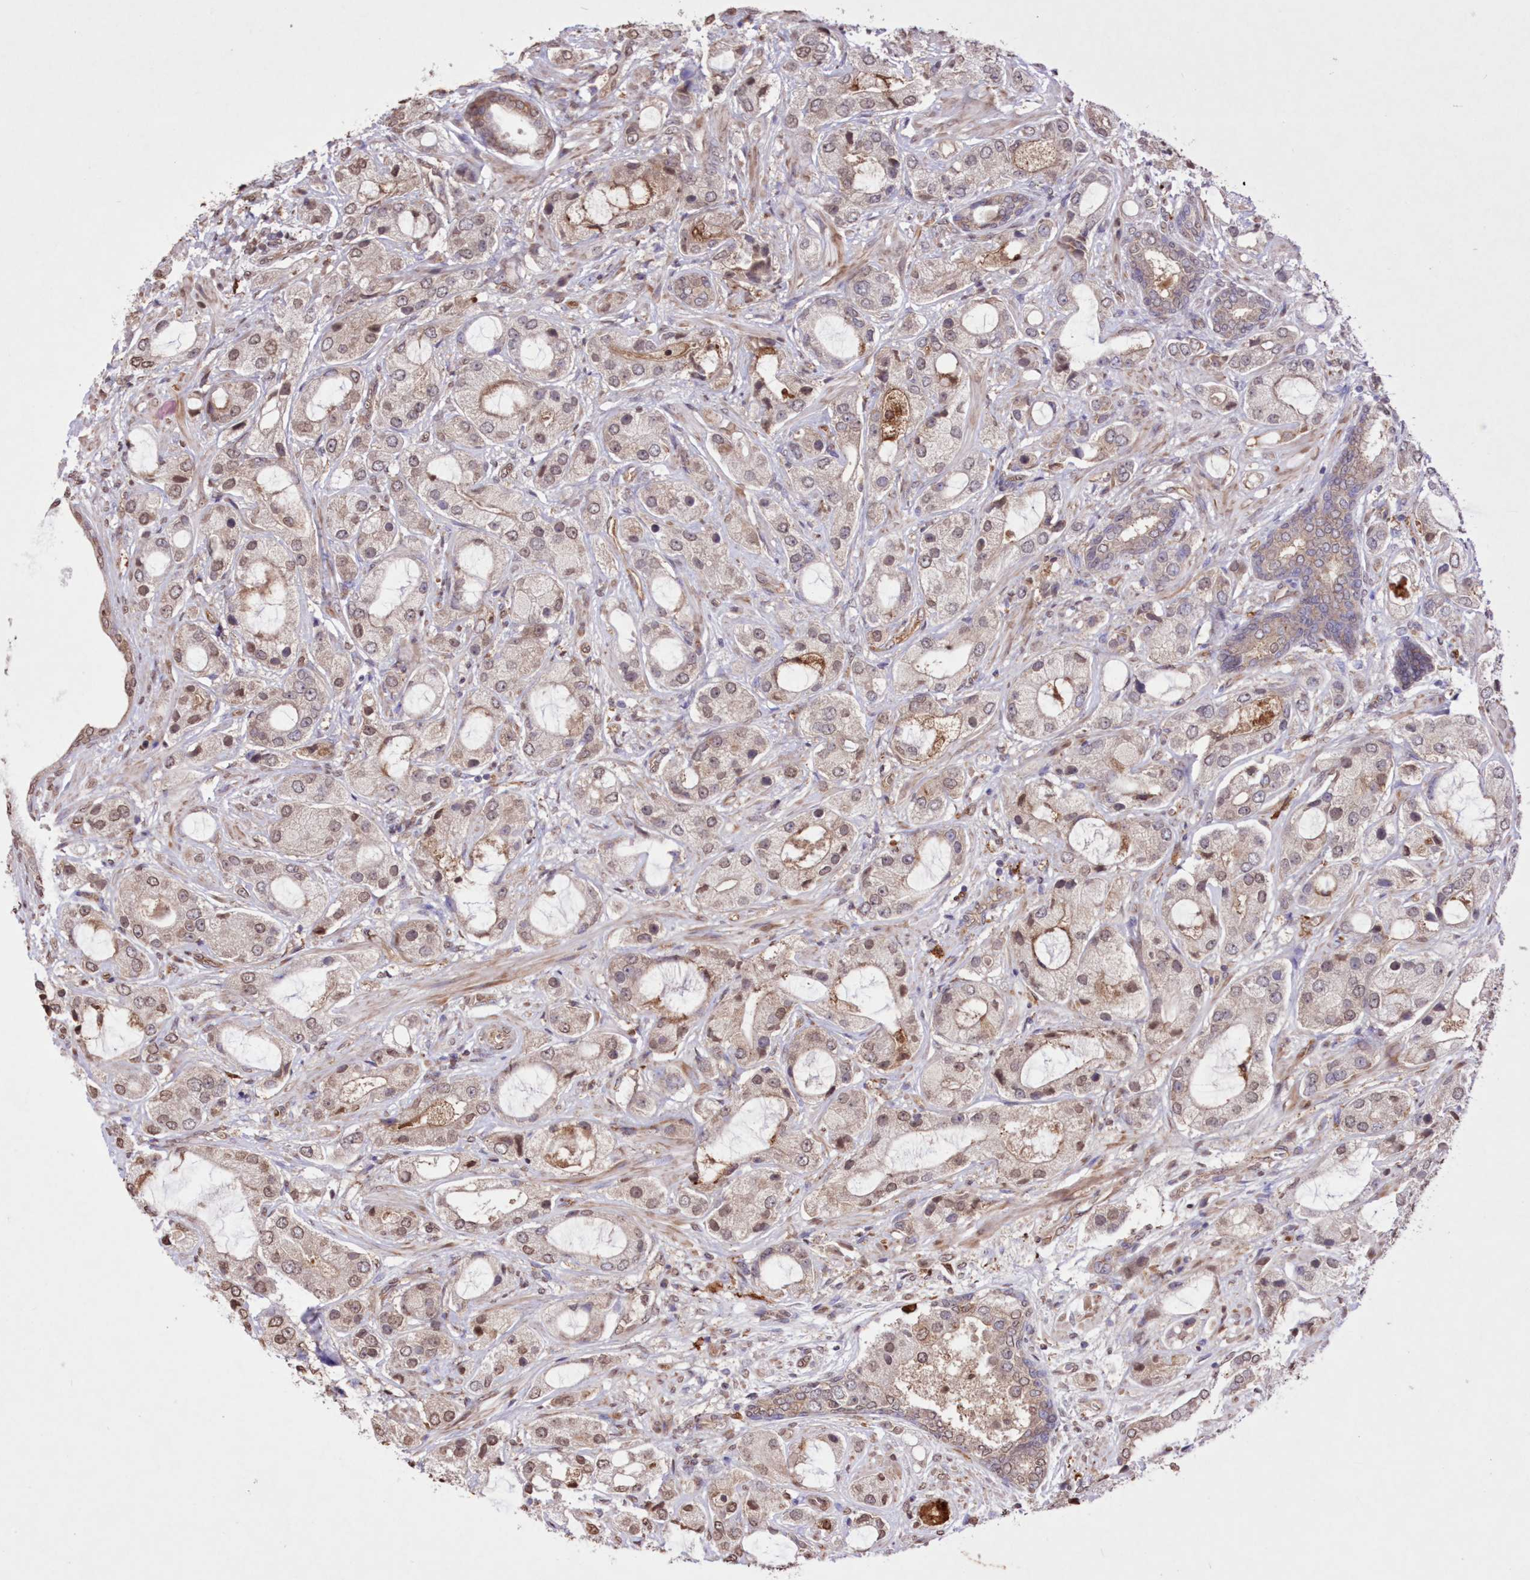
{"staining": {"intensity": "weak", "quantity": "25%-75%", "location": "nuclear"}, "tissue": "prostate cancer", "cell_type": "Tumor cells", "image_type": "cancer", "snomed": [{"axis": "morphology", "description": "Normal tissue, NOS"}, {"axis": "morphology", "description": "Adenocarcinoma, High grade"}, {"axis": "topography", "description": "Prostate"}, {"axis": "topography", "description": "Peripheral nerve tissue"}], "caption": "Prostate cancer (high-grade adenocarcinoma) stained for a protein reveals weak nuclear positivity in tumor cells.", "gene": "FCHO2", "patient": {"sex": "male", "age": 59}}